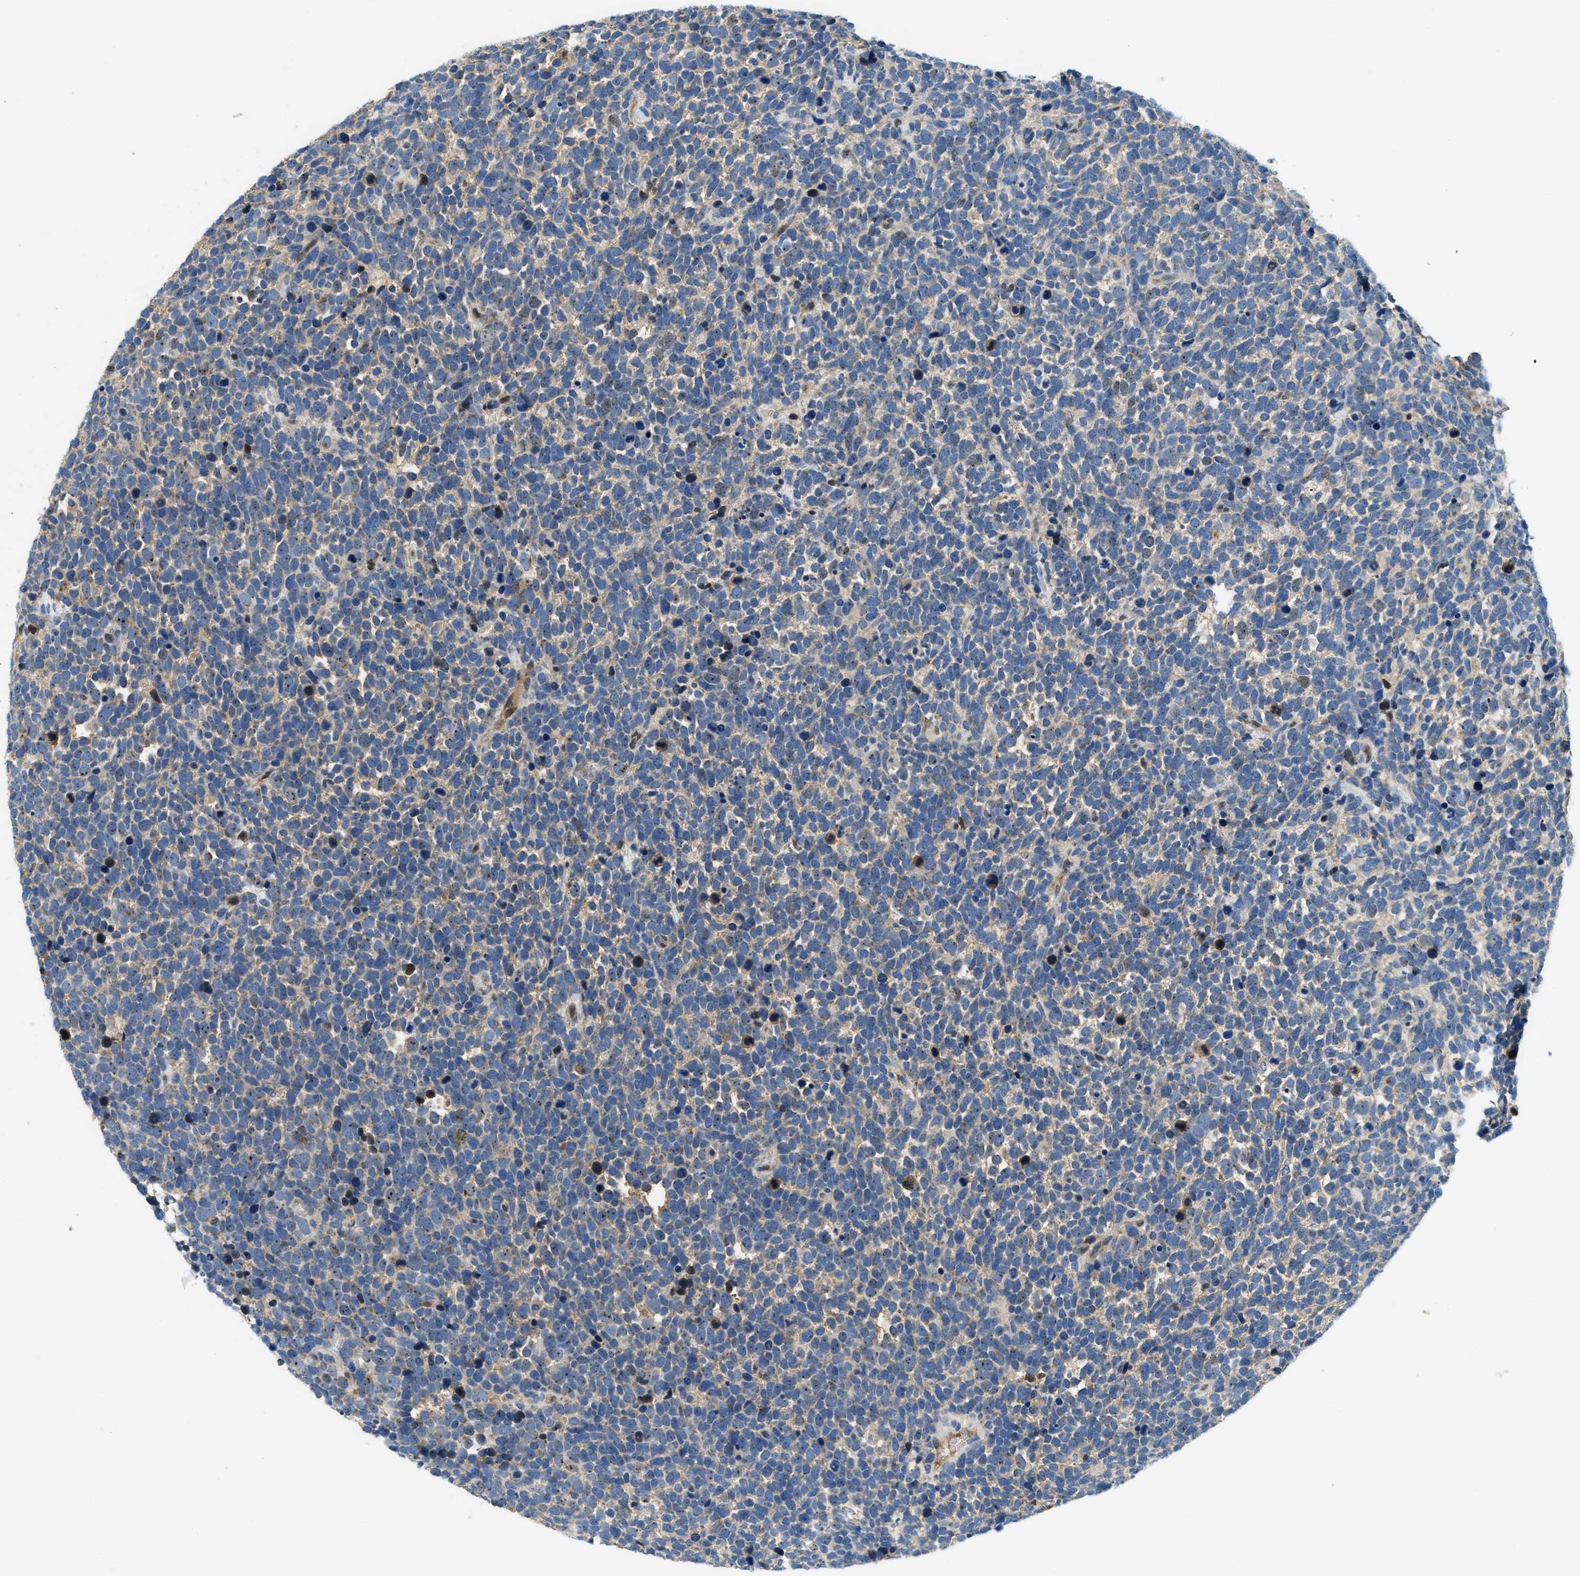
{"staining": {"intensity": "weak", "quantity": "<25%", "location": "cytoplasmic/membranous"}, "tissue": "urothelial cancer", "cell_type": "Tumor cells", "image_type": "cancer", "snomed": [{"axis": "morphology", "description": "Urothelial carcinoma, High grade"}, {"axis": "topography", "description": "Urinary bladder"}], "caption": "An image of human urothelial cancer is negative for staining in tumor cells.", "gene": "PNKD", "patient": {"sex": "female", "age": 82}}